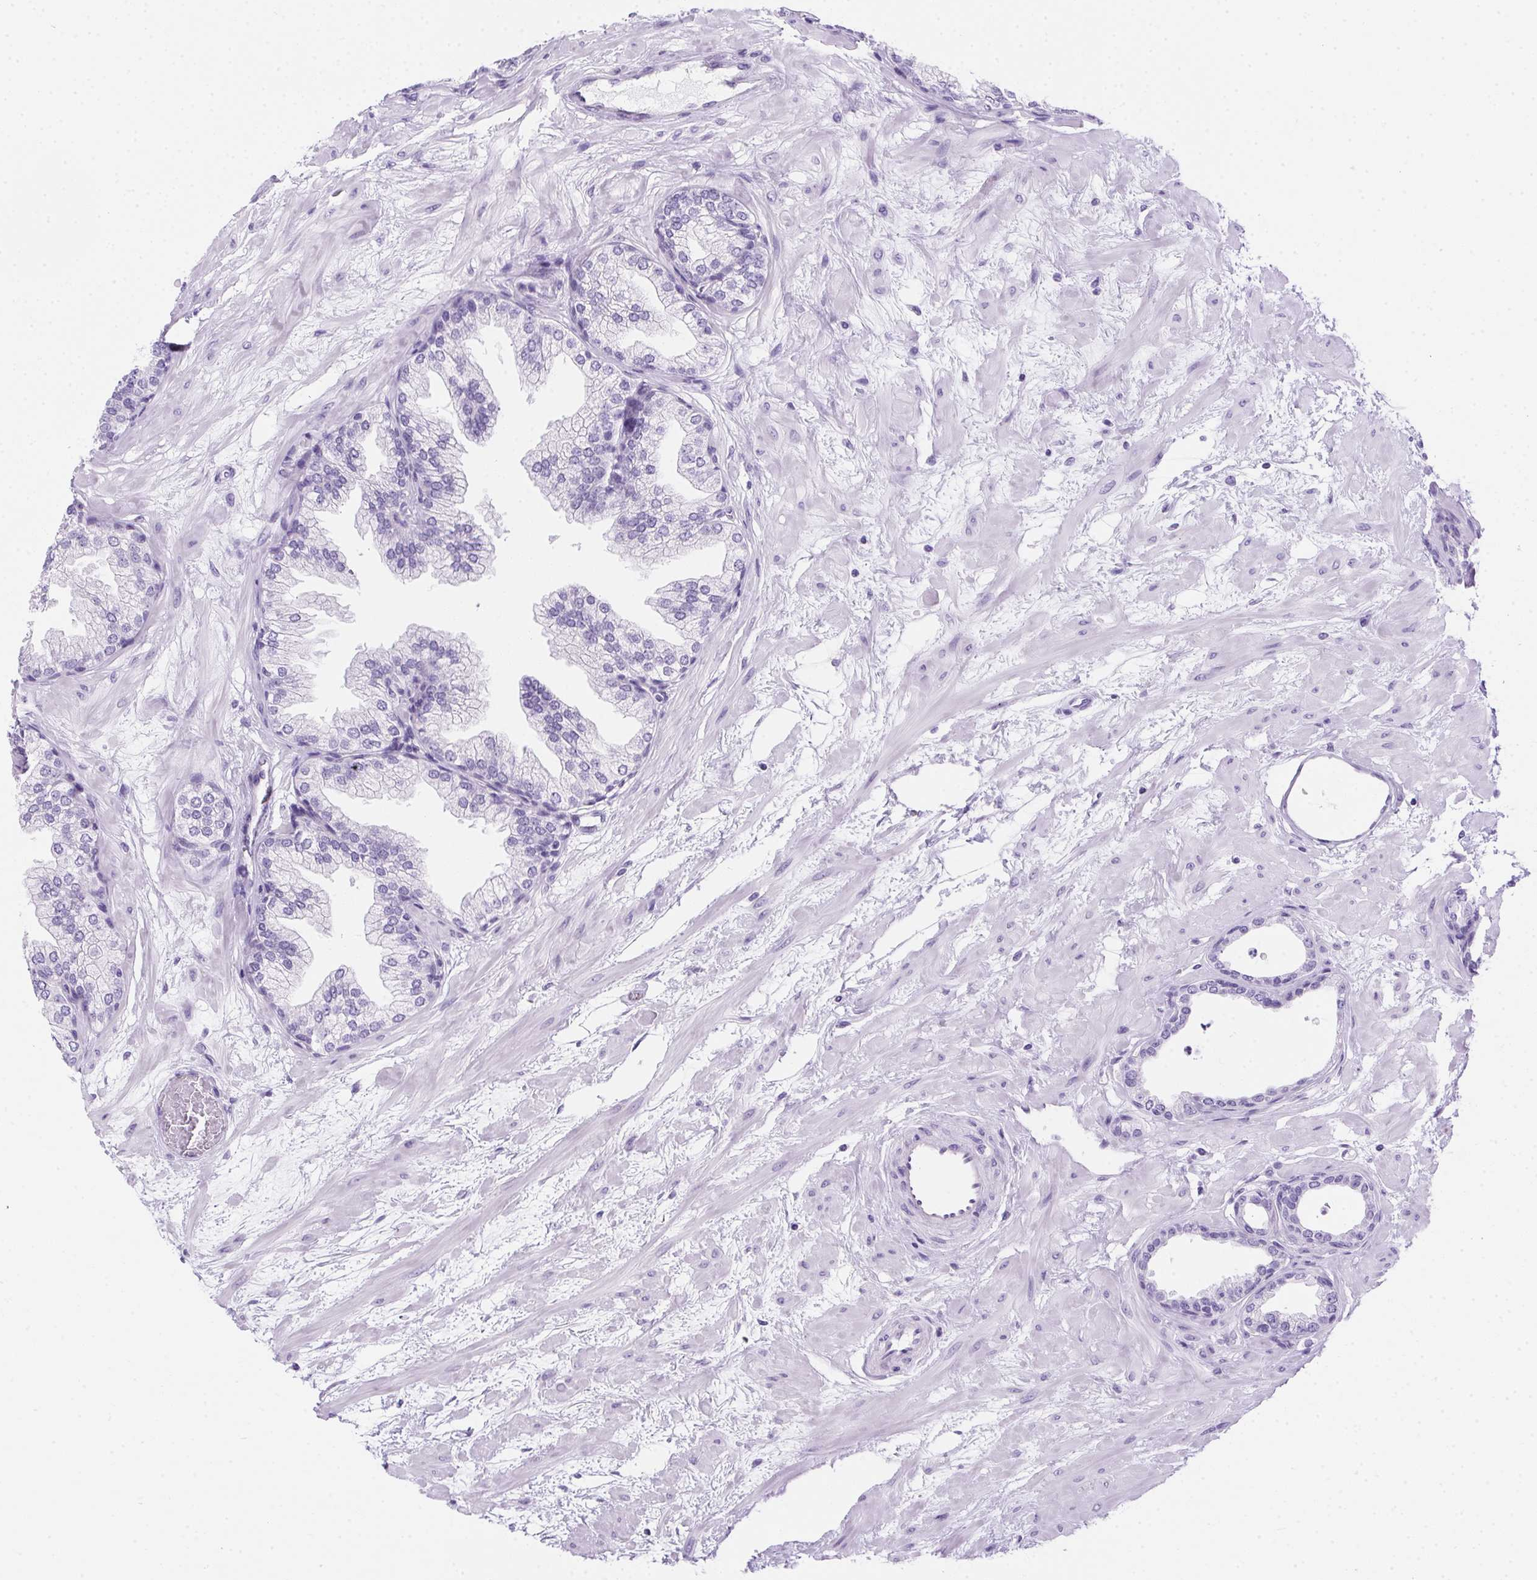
{"staining": {"intensity": "negative", "quantity": "none", "location": "none"}, "tissue": "prostate", "cell_type": "Glandular cells", "image_type": "normal", "snomed": [{"axis": "morphology", "description": "Normal tissue, NOS"}, {"axis": "topography", "description": "Prostate"}], "caption": "Immunohistochemical staining of unremarkable prostate shows no significant staining in glandular cells. (DAB (3,3'-diaminobenzidine) immunohistochemistry (IHC) with hematoxylin counter stain).", "gene": "SPACA5B", "patient": {"sex": "male", "age": 37}}